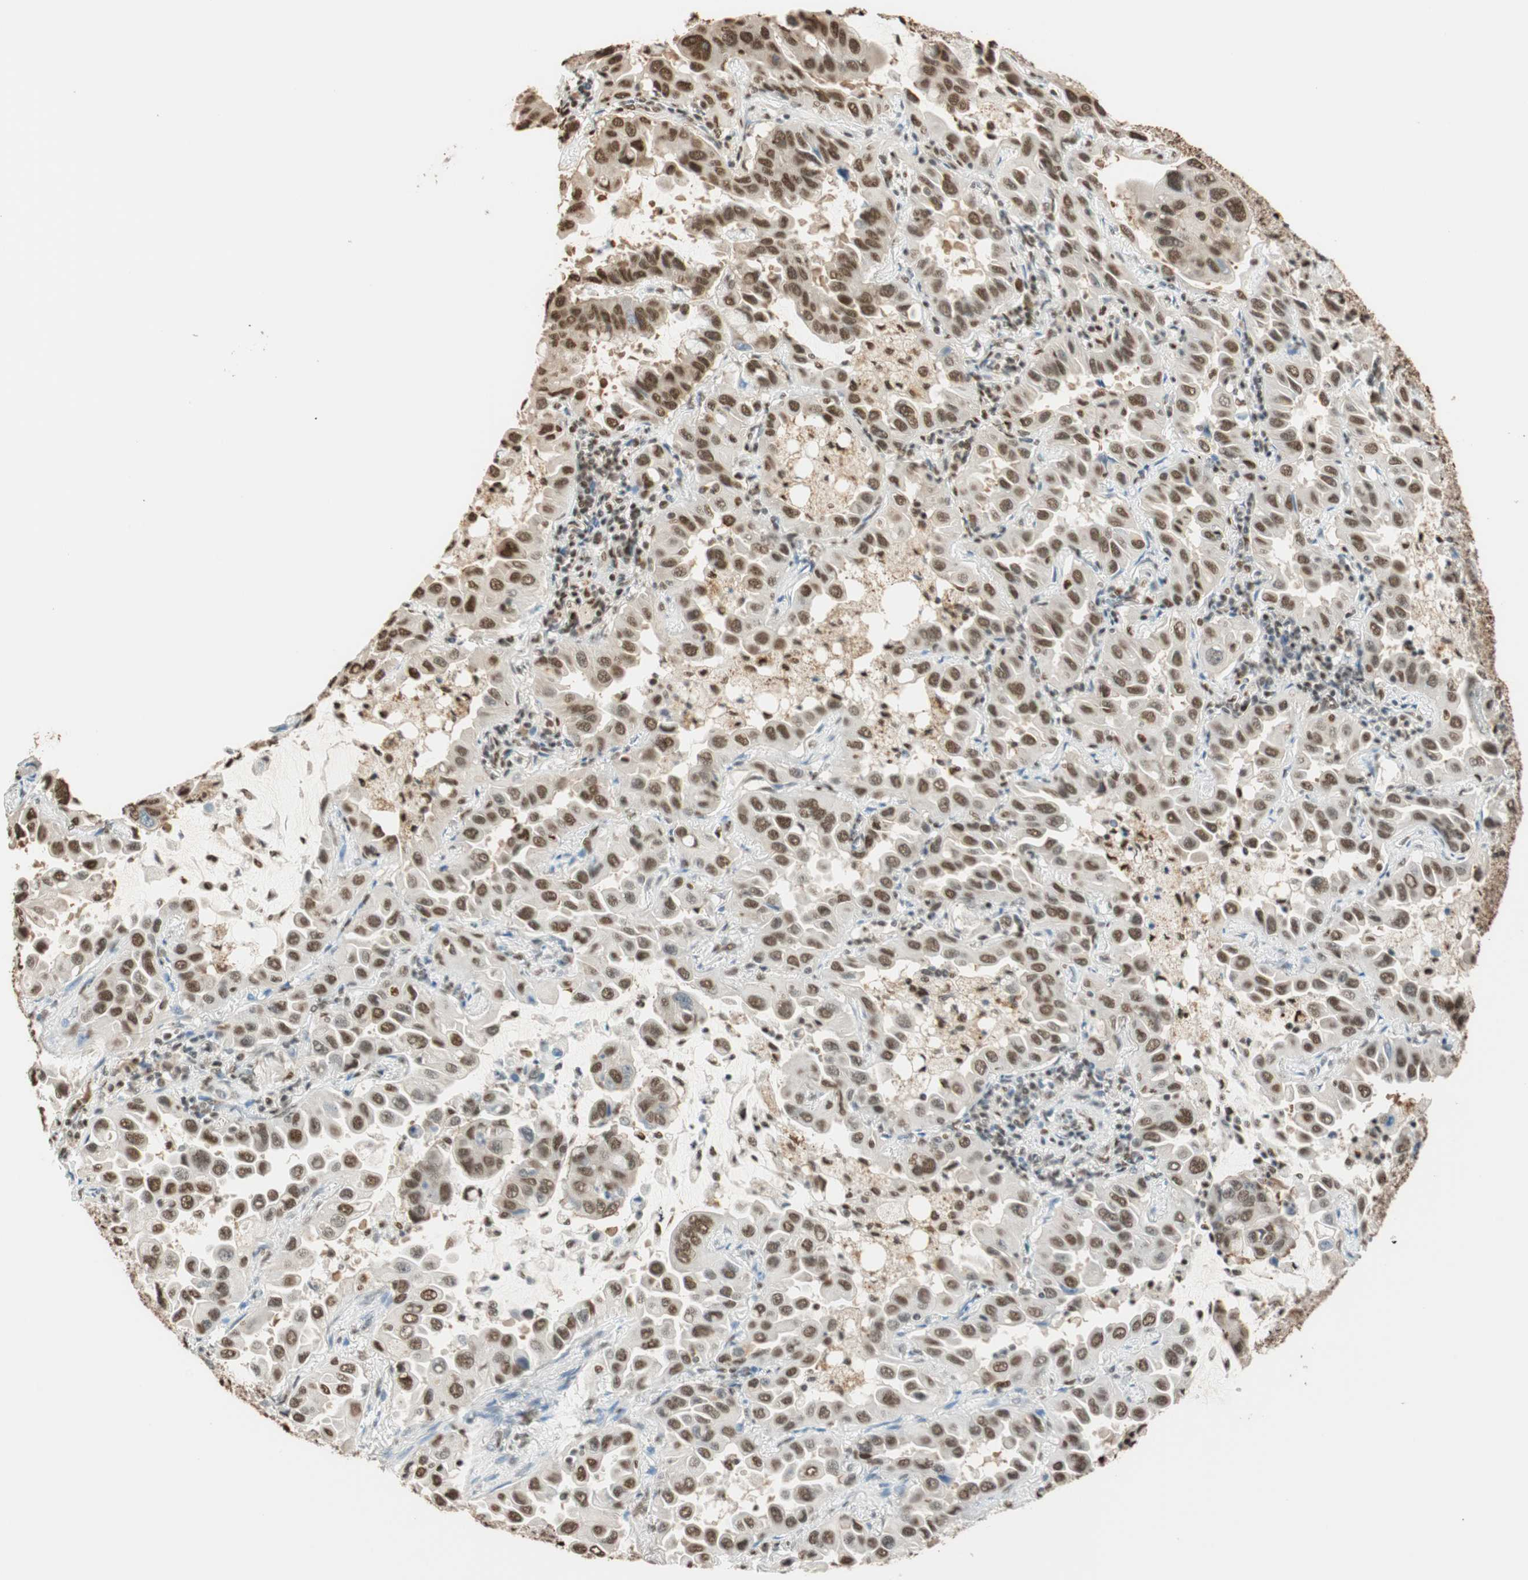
{"staining": {"intensity": "moderate", "quantity": "<25%", "location": "cytoplasmic/membranous,nuclear"}, "tissue": "lung cancer", "cell_type": "Tumor cells", "image_type": "cancer", "snomed": [{"axis": "morphology", "description": "Adenocarcinoma, NOS"}, {"axis": "topography", "description": "Lung"}], "caption": "Tumor cells demonstrate low levels of moderate cytoplasmic/membranous and nuclear positivity in approximately <25% of cells in adenocarcinoma (lung).", "gene": "FANCG", "patient": {"sex": "male", "age": 64}}